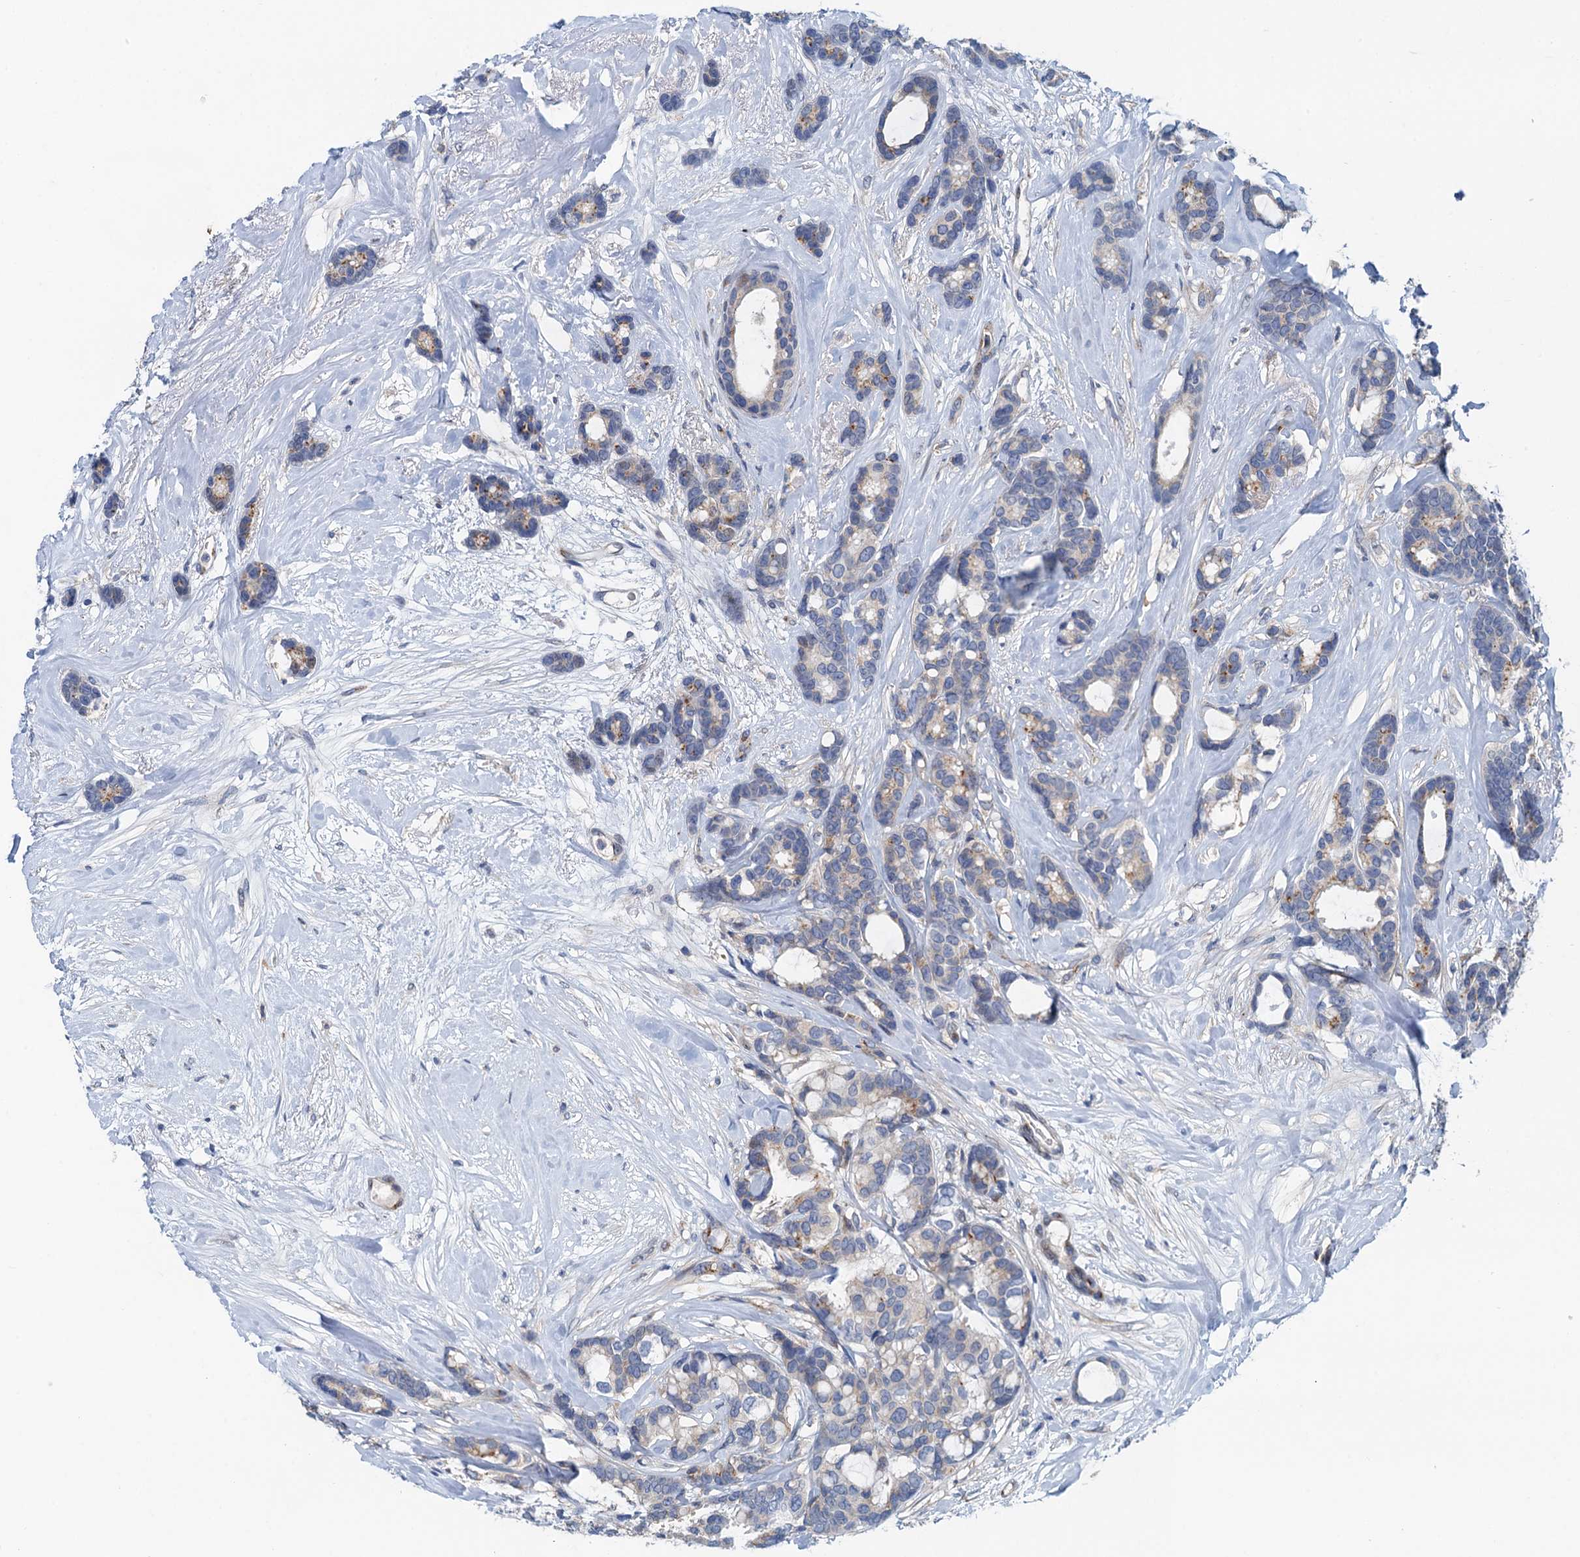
{"staining": {"intensity": "weak", "quantity": "25%-75%", "location": "cytoplasmic/membranous"}, "tissue": "breast cancer", "cell_type": "Tumor cells", "image_type": "cancer", "snomed": [{"axis": "morphology", "description": "Duct carcinoma"}, {"axis": "topography", "description": "Breast"}], "caption": "Breast invasive ductal carcinoma stained for a protein (brown) shows weak cytoplasmic/membranous positive positivity in approximately 25%-75% of tumor cells.", "gene": "NBEA", "patient": {"sex": "female", "age": 87}}